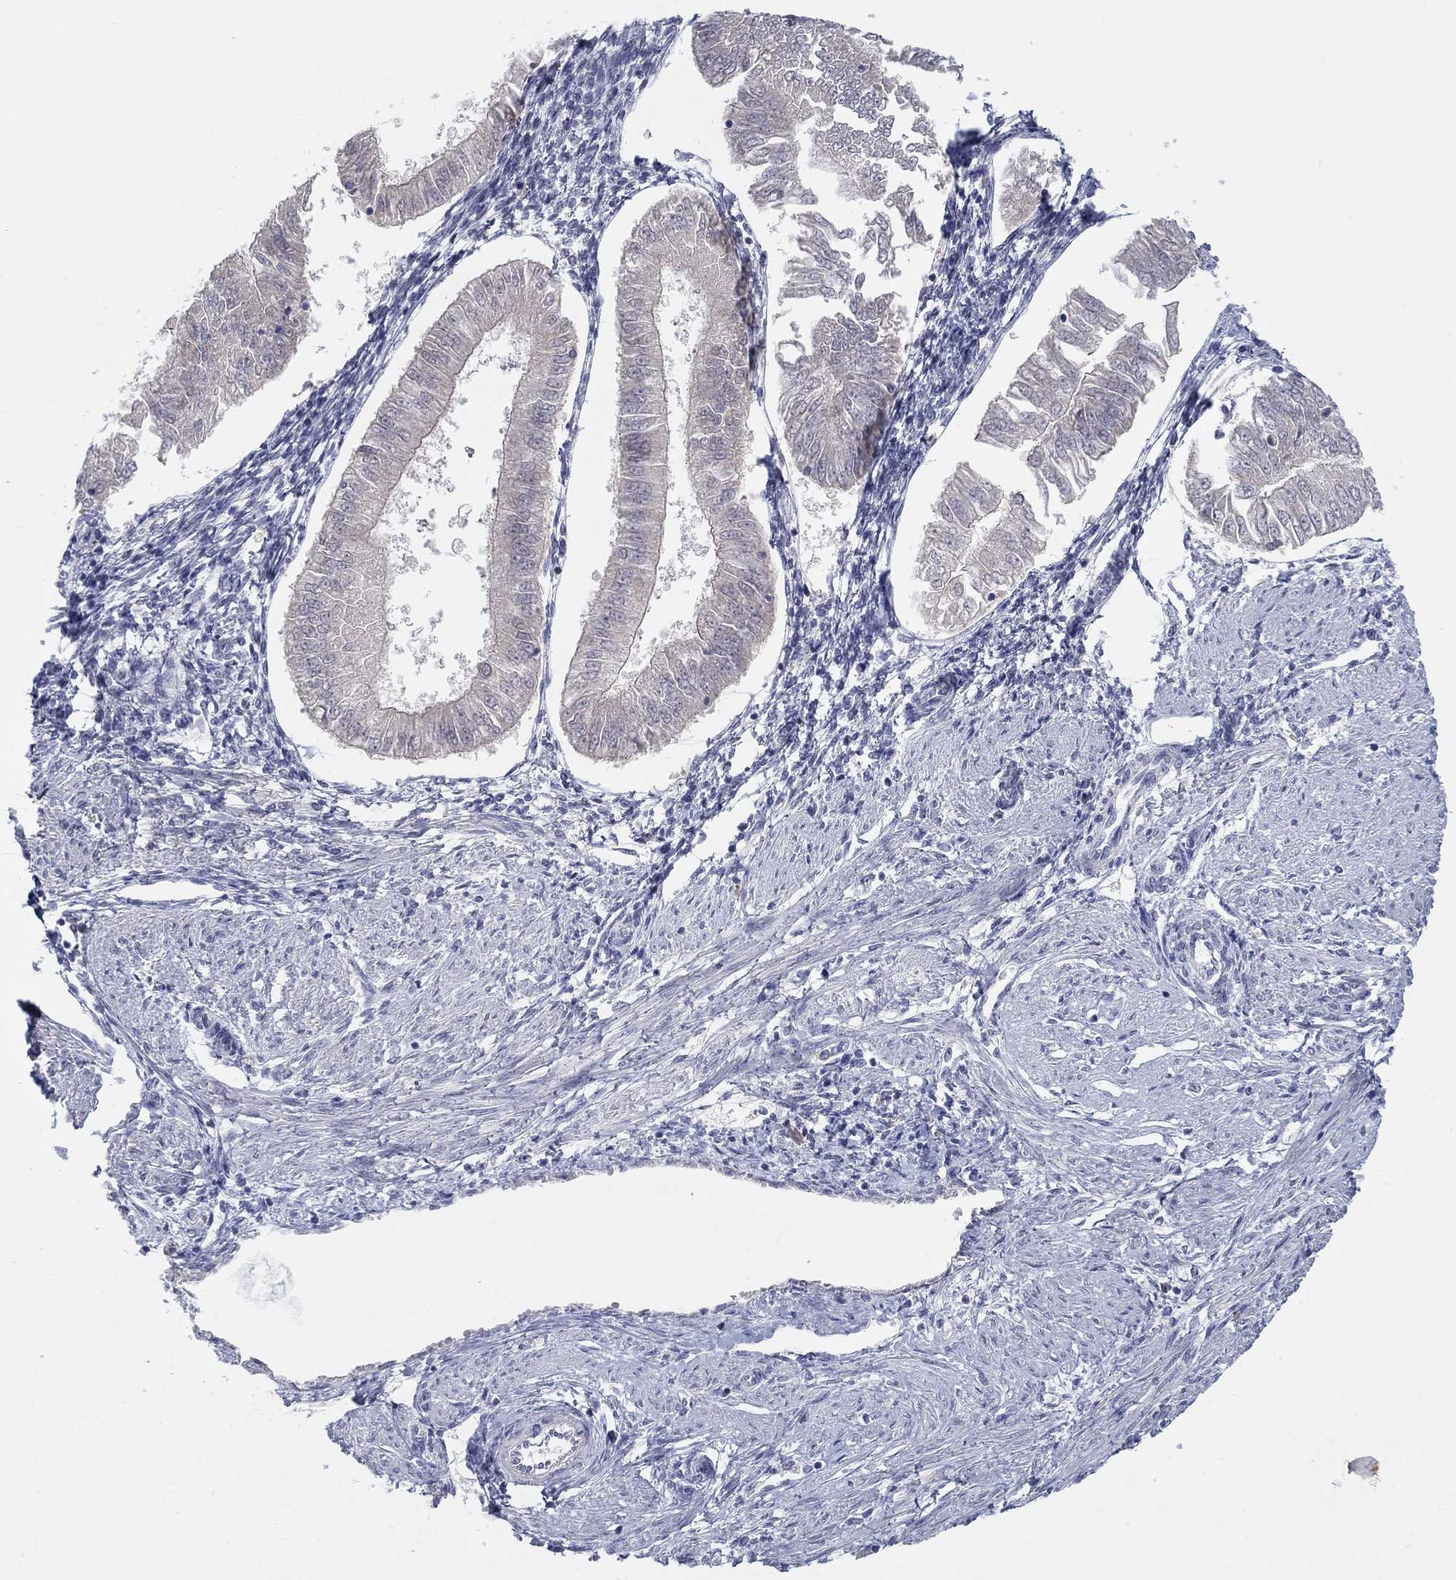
{"staining": {"intensity": "negative", "quantity": "none", "location": "none"}, "tissue": "endometrial cancer", "cell_type": "Tumor cells", "image_type": "cancer", "snomed": [{"axis": "morphology", "description": "Adenocarcinoma, NOS"}, {"axis": "topography", "description": "Endometrium"}], "caption": "The immunohistochemistry photomicrograph has no significant expression in tumor cells of adenocarcinoma (endometrial) tissue.", "gene": "AMN1", "patient": {"sex": "female", "age": 53}}